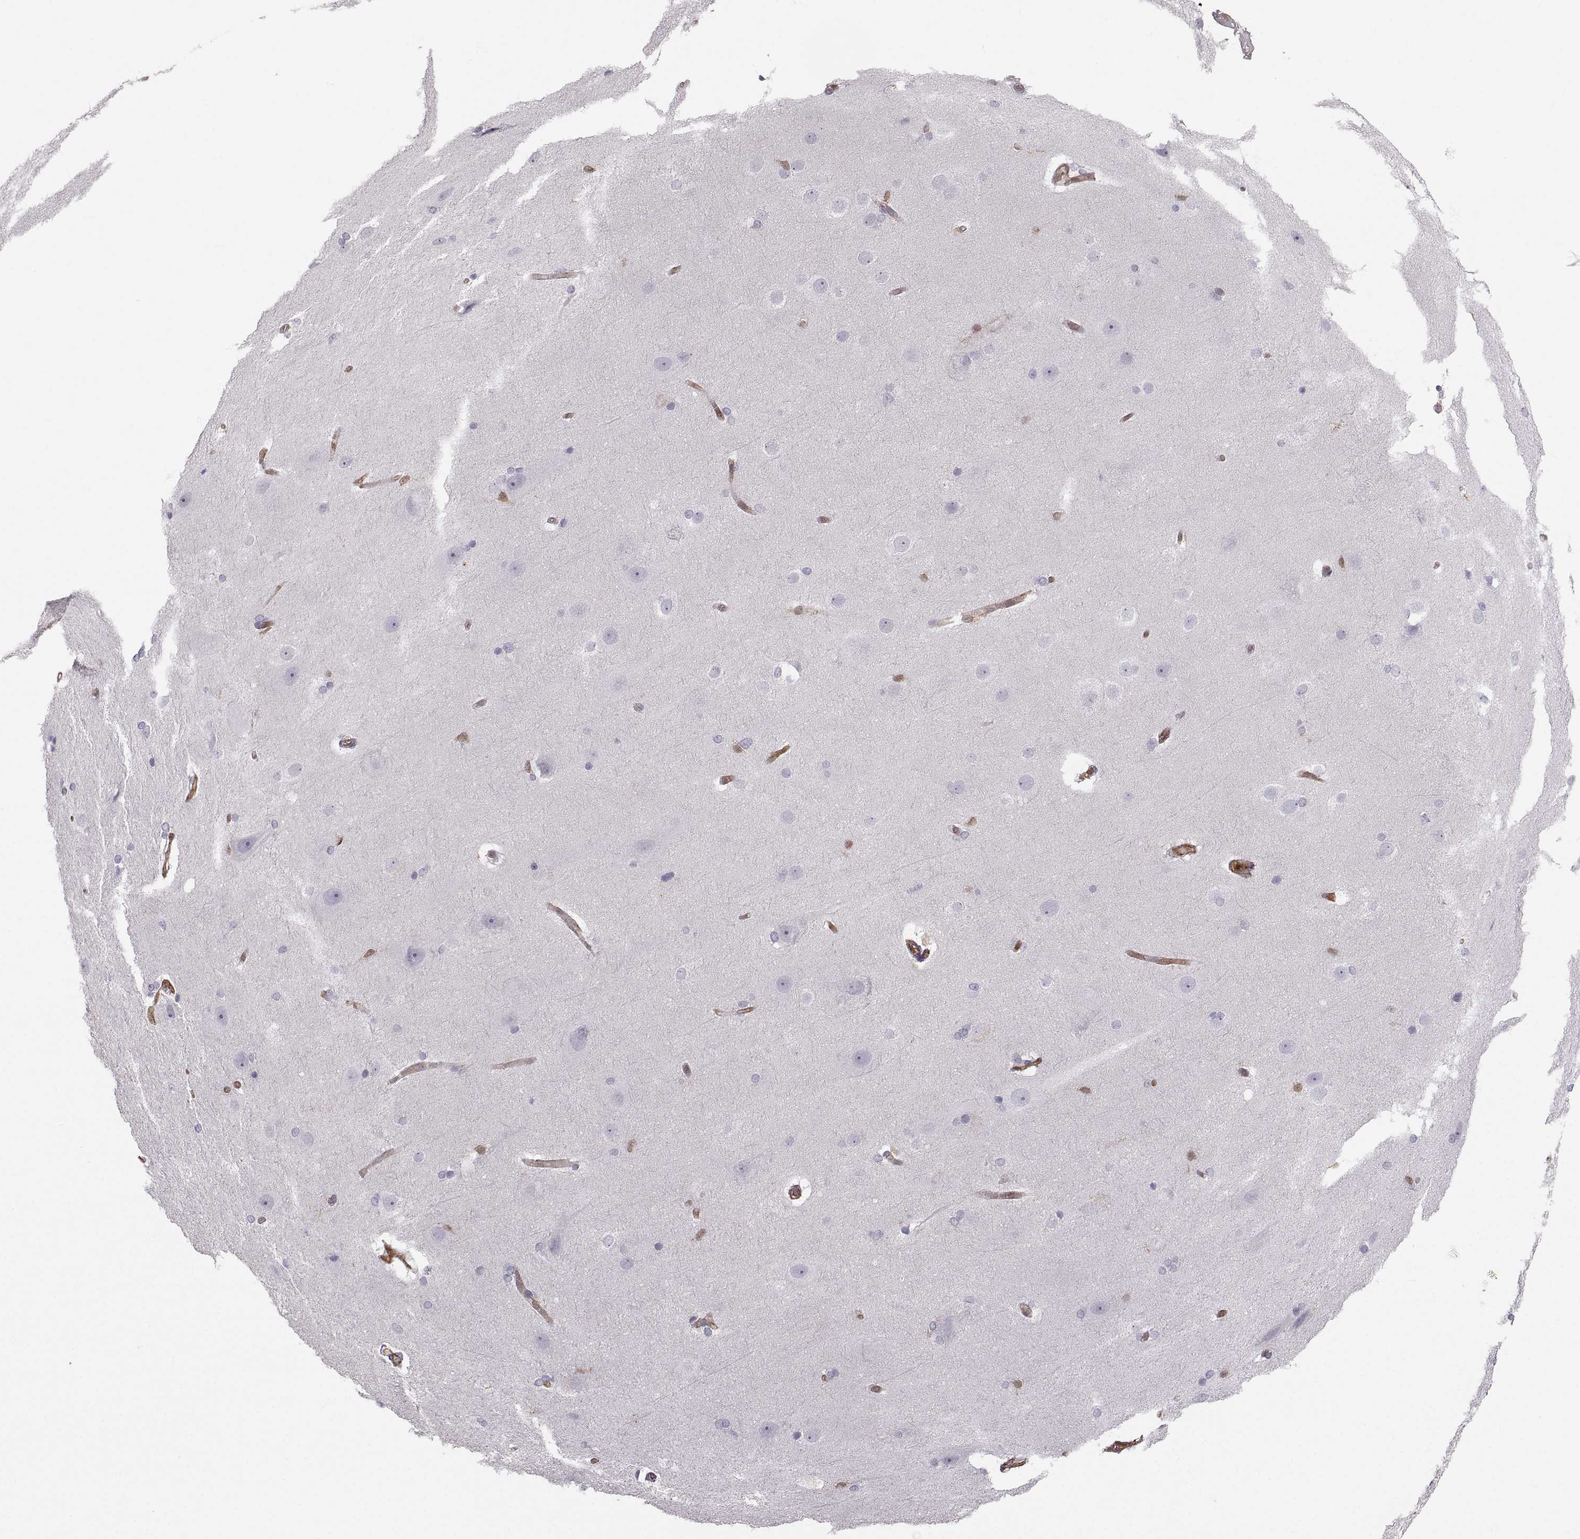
{"staining": {"intensity": "weak", "quantity": "<25%", "location": "cytoplasmic/membranous"}, "tissue": "hippocampus", "cell_type": "Glial cells", "image_type": "normal", "snomed": [{"axis": "morphology", "description": "Normal tissue, NOS"}, {"axis": "topography", "description": "Cerebral cortex"}, {"axis": "topography", "description": "Hippocampus"}], "caption": "IHC of unremarkable human hippocampus reveals no expression in glial cells. (DAB (3,3'-diaminobenzidine) immunohistochemistry (IHC), high magnification).", "gene": "PGM5", "patient": {"sex": "female", "age": 19}}